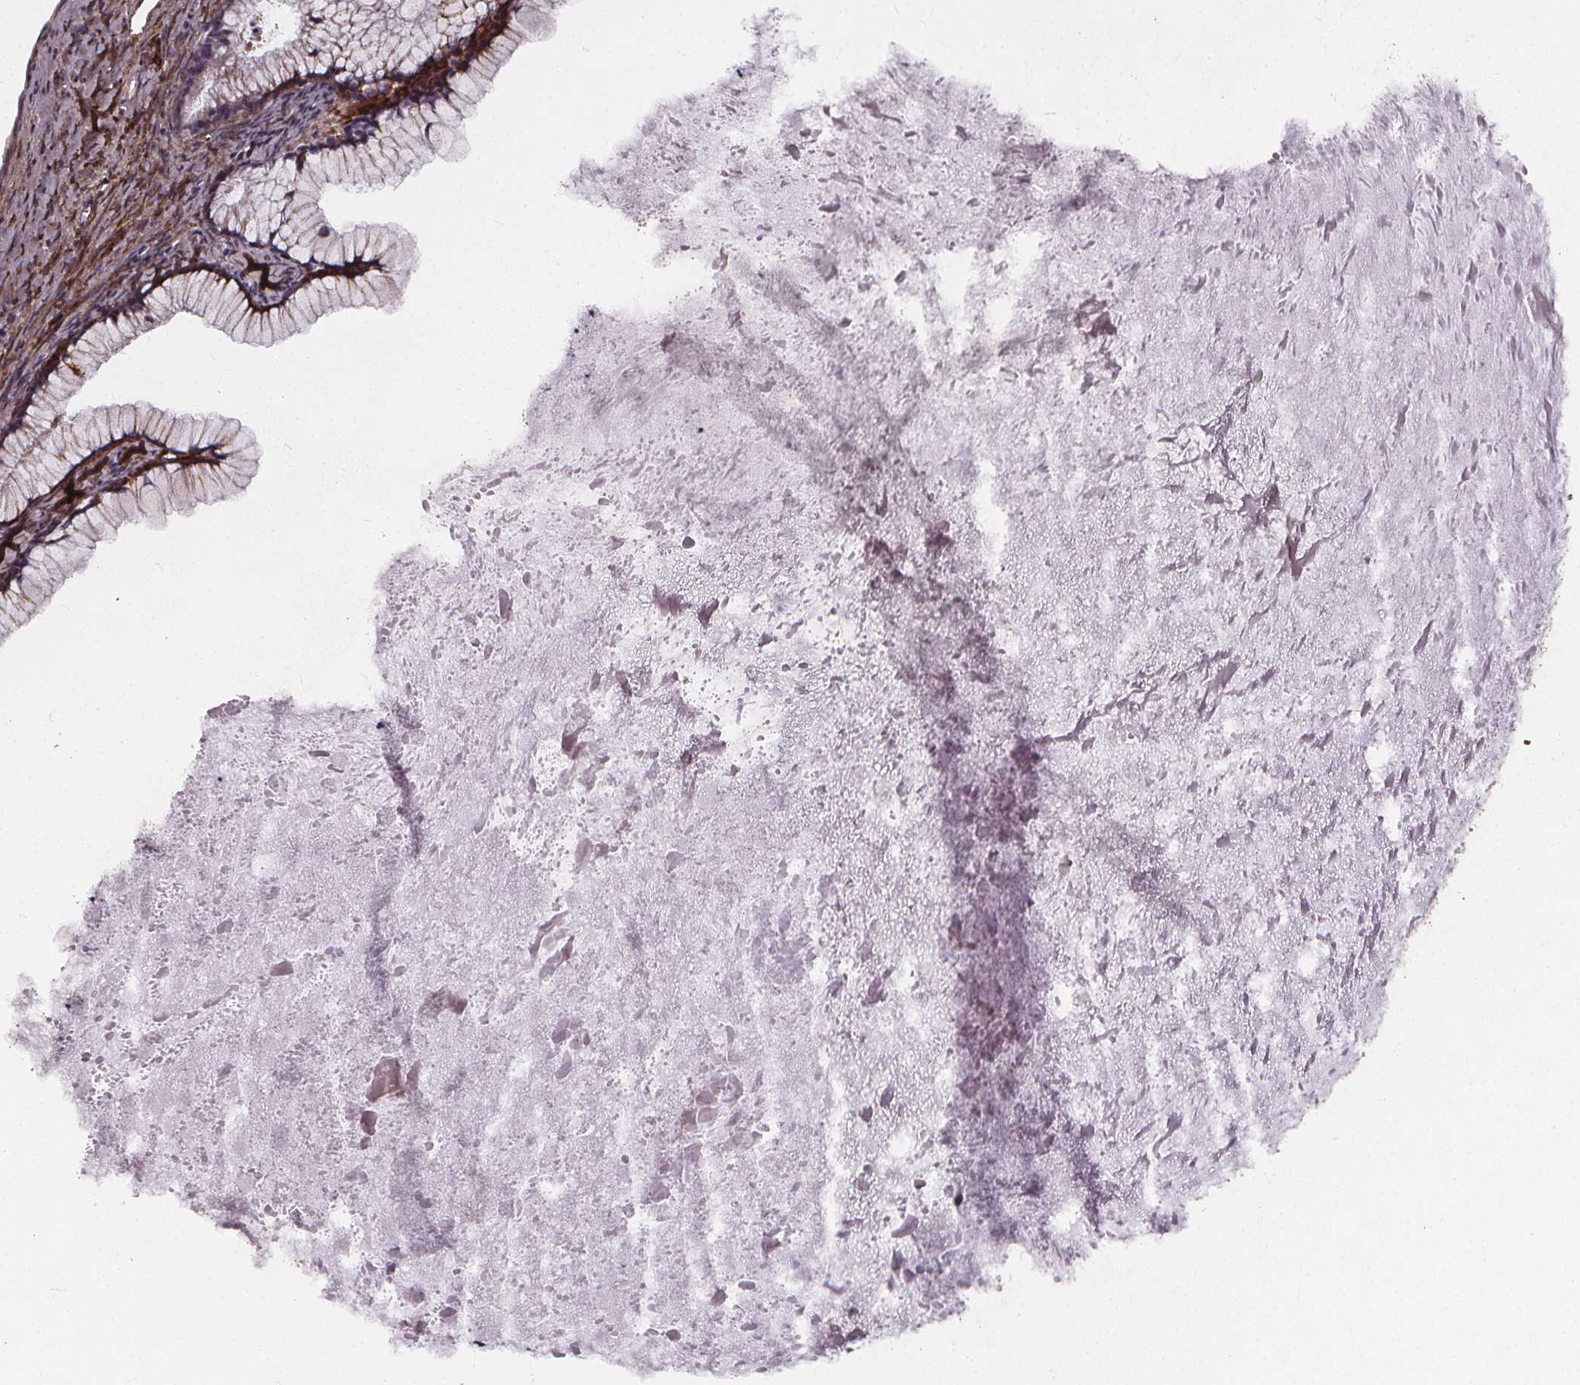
{"staining": {"intensity": "weak", "quantity": "<25%", "location": "cytoplasmic/membranous"}, "tissue": "ovarian cancer", "cell_type": "Tumor cells", "image_type": "cancer", "snomed": [{"axis": "morphology", "description": "Cystadenocarcinoma, mucinous, NOS"}, {"axis": "topography", "description": "Ovary"}], "caption": "Immunohistochemistry (IHC) image of neoplastic tissue: mucinous cystadenocarcinoma (ovarian) stained with DAB (3,3'-diaminobenzidine) exhibits no significant protein expression in tumor cells. The staining is performed using DAB (3,3'-diaminobenzidine) brown chromogen with nuclei counter-stained in using hematoxylin.", "gene": "AEBP1", "patient": {"sex": "female", "age": 41}}